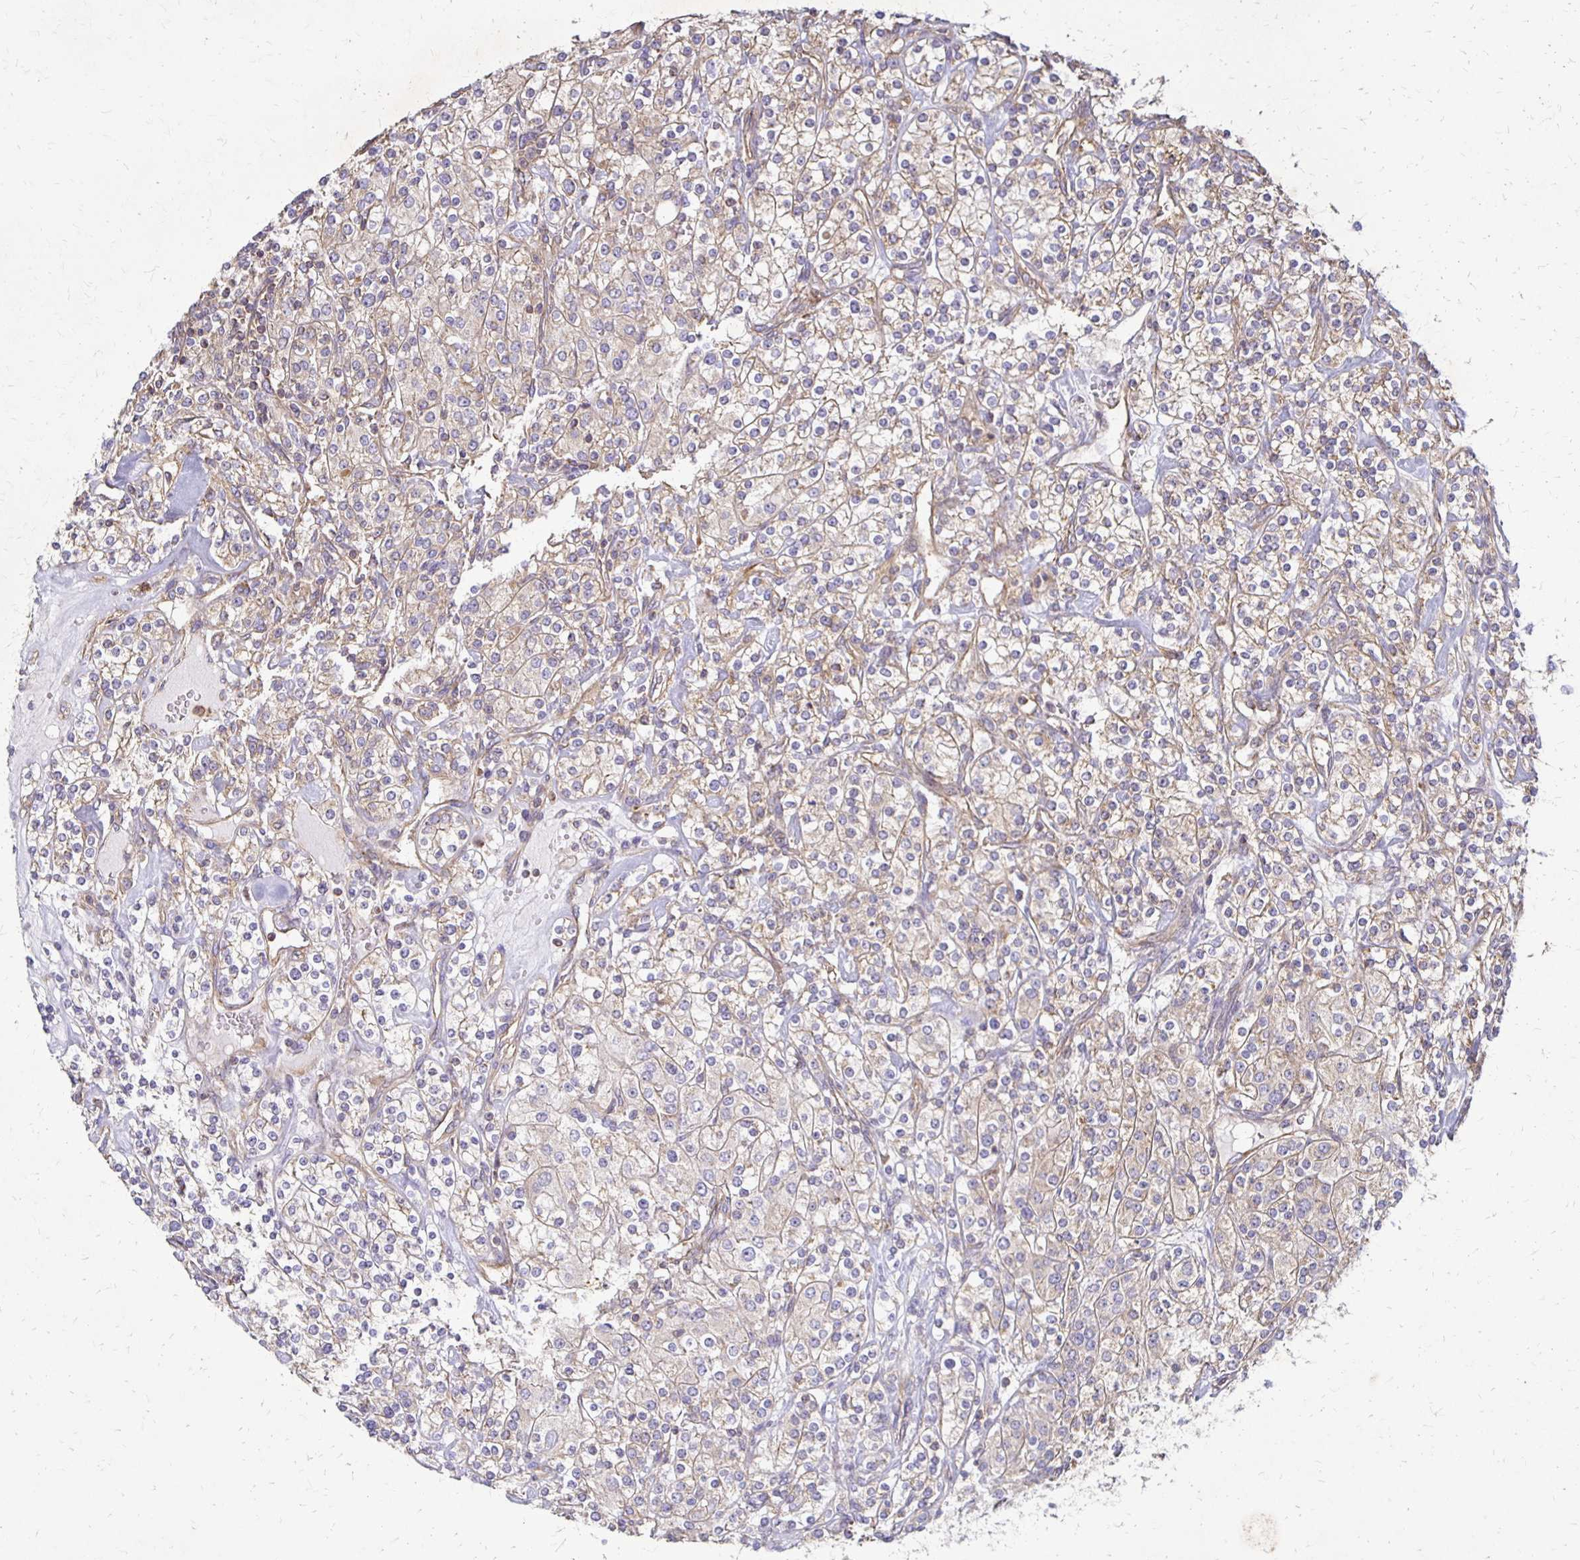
{"staining": {"intensity": "moderate", "quantity": "25%-75%", "location": "cytoplasmic/membranous"}, "tissue": "renal cancer", "cell_type": "Tumor cells", "image_type": "cancer", "snomed": [{"axis": "morphology", "description": "Adenocarcinoma, NOS"}, {"axis": "topography", "description": "Kidney"}], "caption": "The micrograph shows immunohistochemical staining of renal adenocarcinoma. There is moderate cytoplasmic/membranous expression is seen in about 25%-75% of tumor cells.", "gene": "EIF4EBP2", "patient": {"sex": "male", "age": 77}}